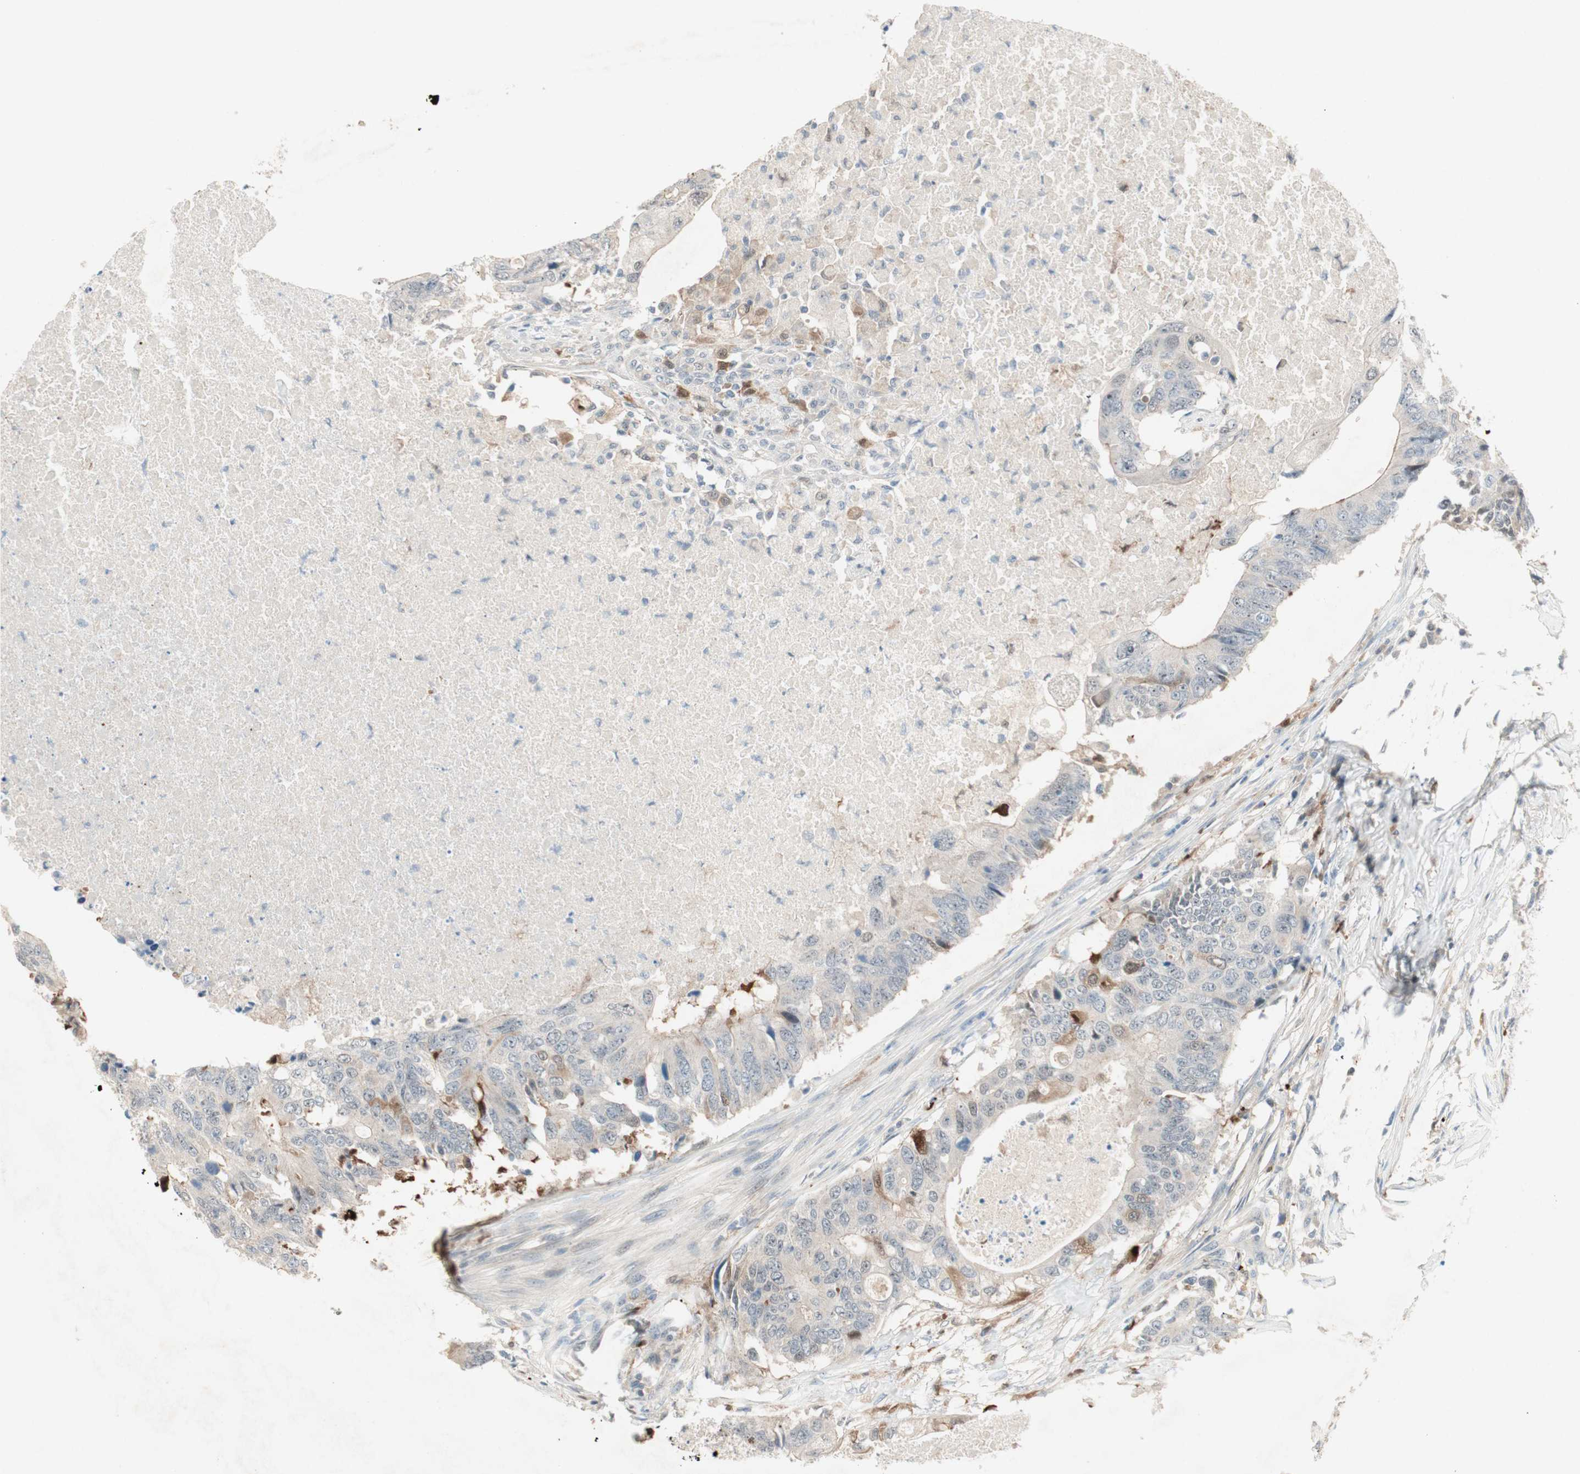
{"staining": {"intensity": "weak", "quantity": "<25%", "location": "cytoplasmic/membranous"}, "tissue": "colorectal cancer", "cell_type": "Tumor cells", "image_type": "cancer", "snomed": [{"axis": "morphology", "description": "Adenocarcinoma, NOS"}, {"axis": "topography", "description": "Colon"}], "caption": "This is an immunohistochemistry (IHC) histopathology image of adenocarcinoma (colorectal). There is no positivity in tumor cells.", "gene": "RTL6", "patient": {"sex": "male", "age": 71}}